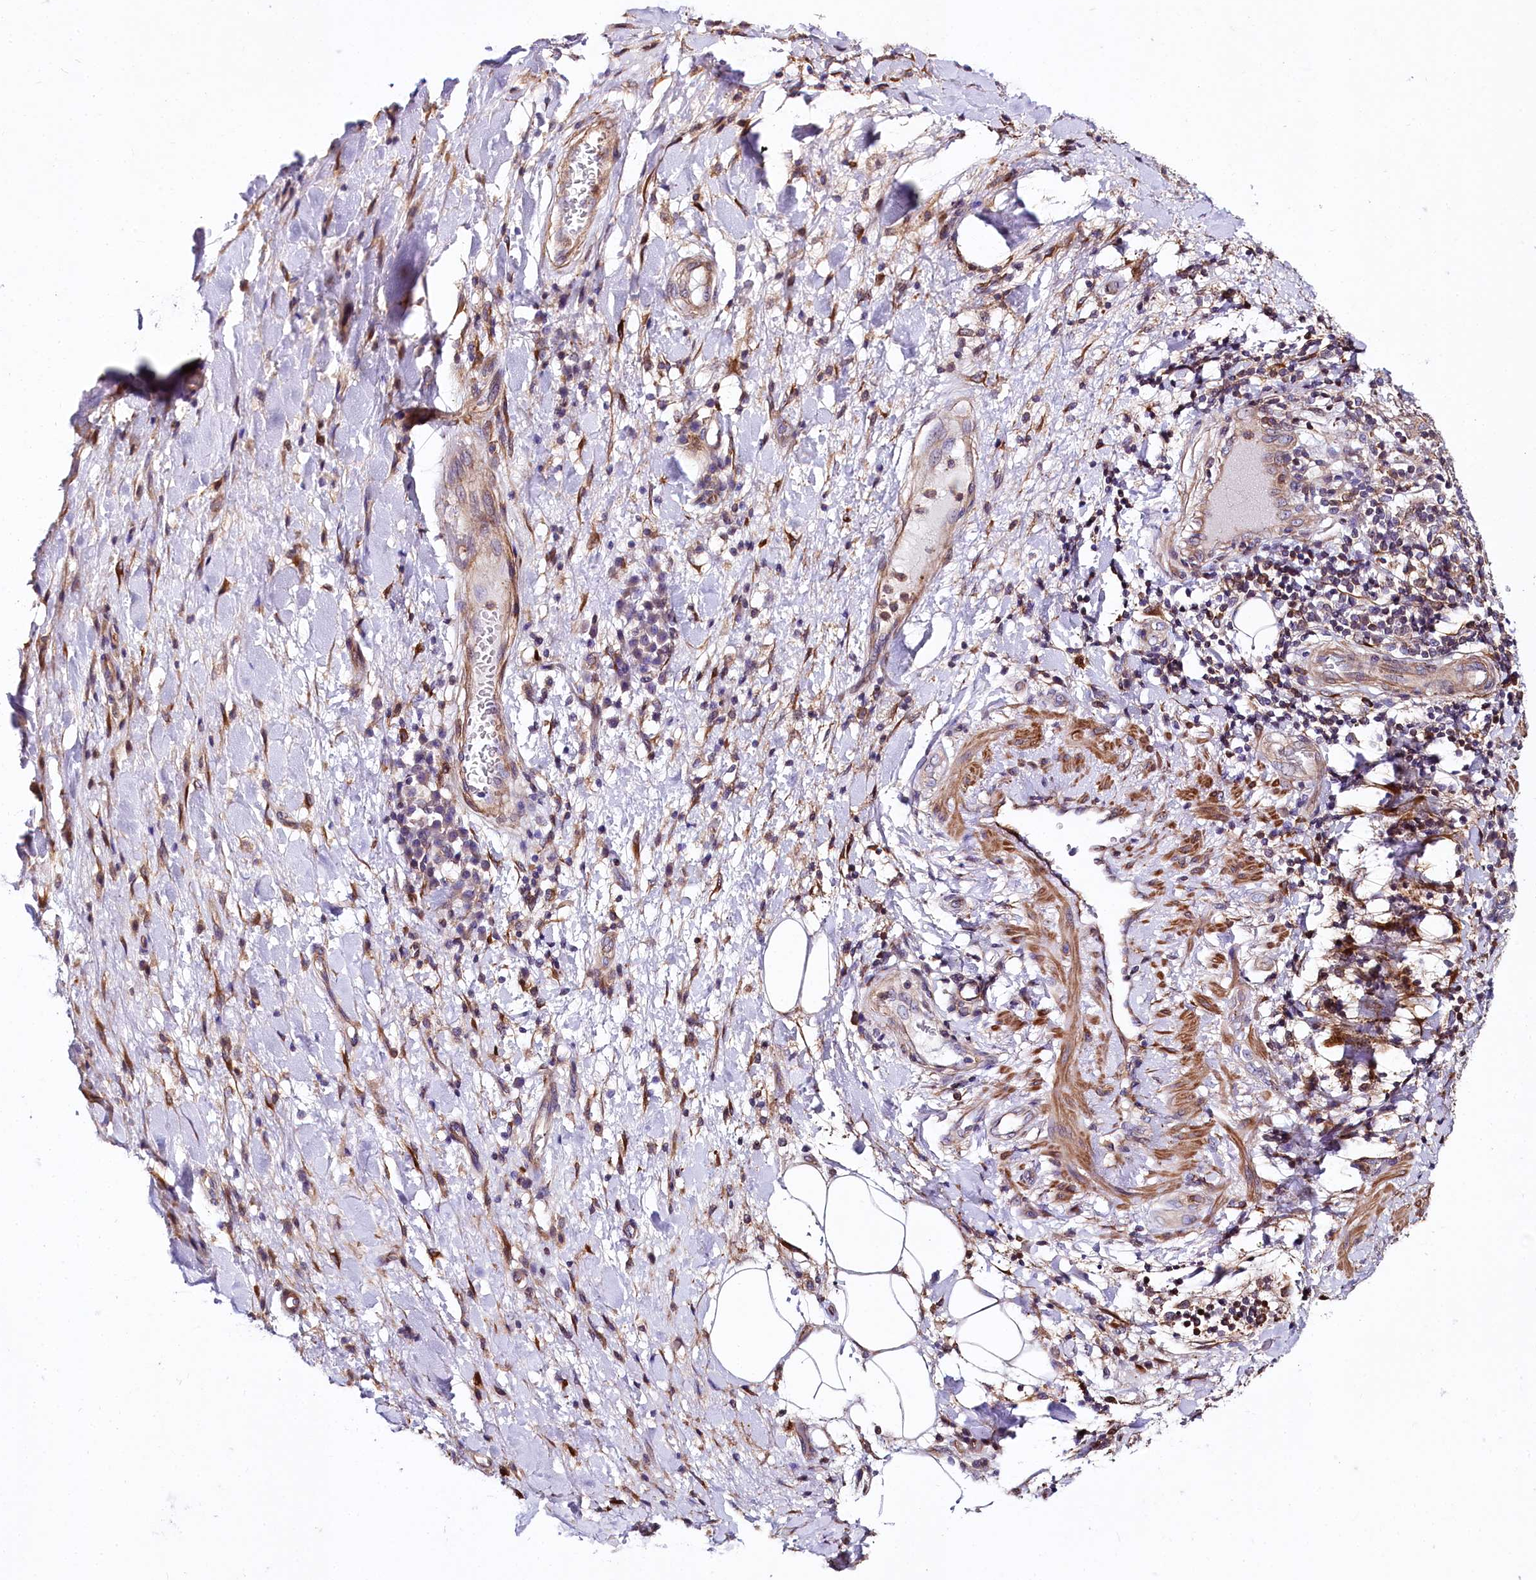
{"staining": {"intensity": "moderate", "quantity": "25%-75%", "location": "cytoplasmic/membranous"}, "tissue": "adipose tissue", "cell_type": "Adipocytes", "image_type": "normal", "snomed": [{"axis": "morphology", "description": "Normal tissue, NOS"}, {"axis": "morphology", "description": "Squamous cell carcinoma, NOS"}, {"axis": "topography", "description": "Lymph node"}, {"axis": "topography", "description": "Bronchus"}, {"axis": "topography", "description": "Lung"}], "caption": "Immunohistochemistry (IHC) photomicrograph of unremarkable adipose tissue stained for a protein (brown), which exhibits medium levels of moderate cytoplasmic/membranous staining in approximately 25%-75% of adipocytes.", "gene": "FCHSD2", "patient": {"sex": "male", "age": 66}}